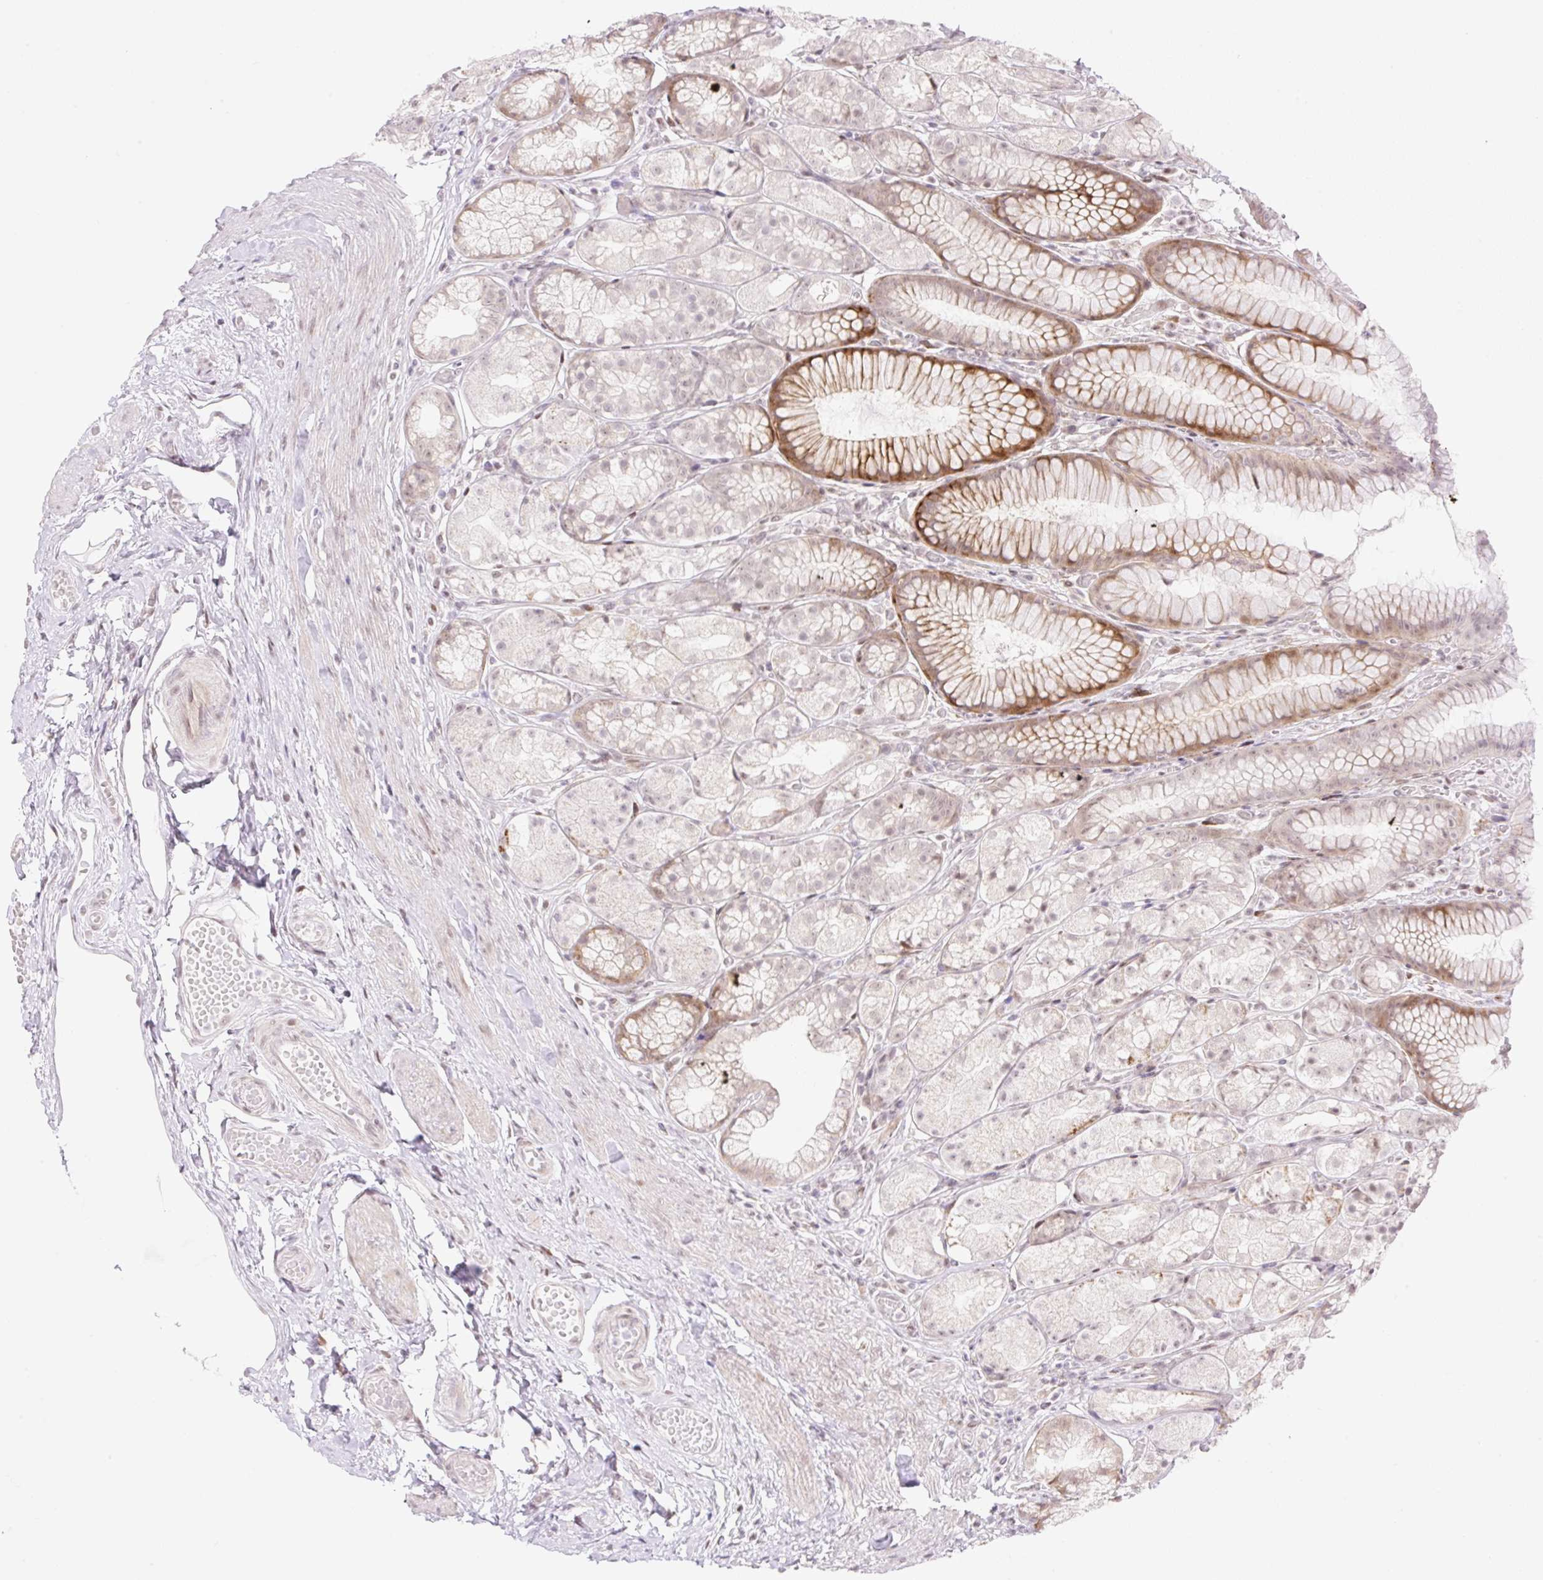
{"staining": {"intensity": "moderate", "quantity": "<25%", "location": "cytoplasmic/membranous,nuclear"}, "tissue": "stomach", "cell_type": "Glandular cells", "image_type": "normal", "snomed": [{"axis": "morphology", "description": "Normal tissue, NOS"}, {"axis": "topography", "description": "Smooth muscle"}, {"axis": "topography", "description": "Stomach"}], "caption": "A histopathology image of stomach stained for a protein displays moderate cytoplasmic/membranous,nuclear brown staining in glandular cells. (Stains: DAB (3,3'-diaminobenzidine) in brown, nuclei in blue, Microscopy: brightfield microscopy at high magnification).", "gene": "ENSG00000264668", "patient": {"sex": "male", "age": 70}}